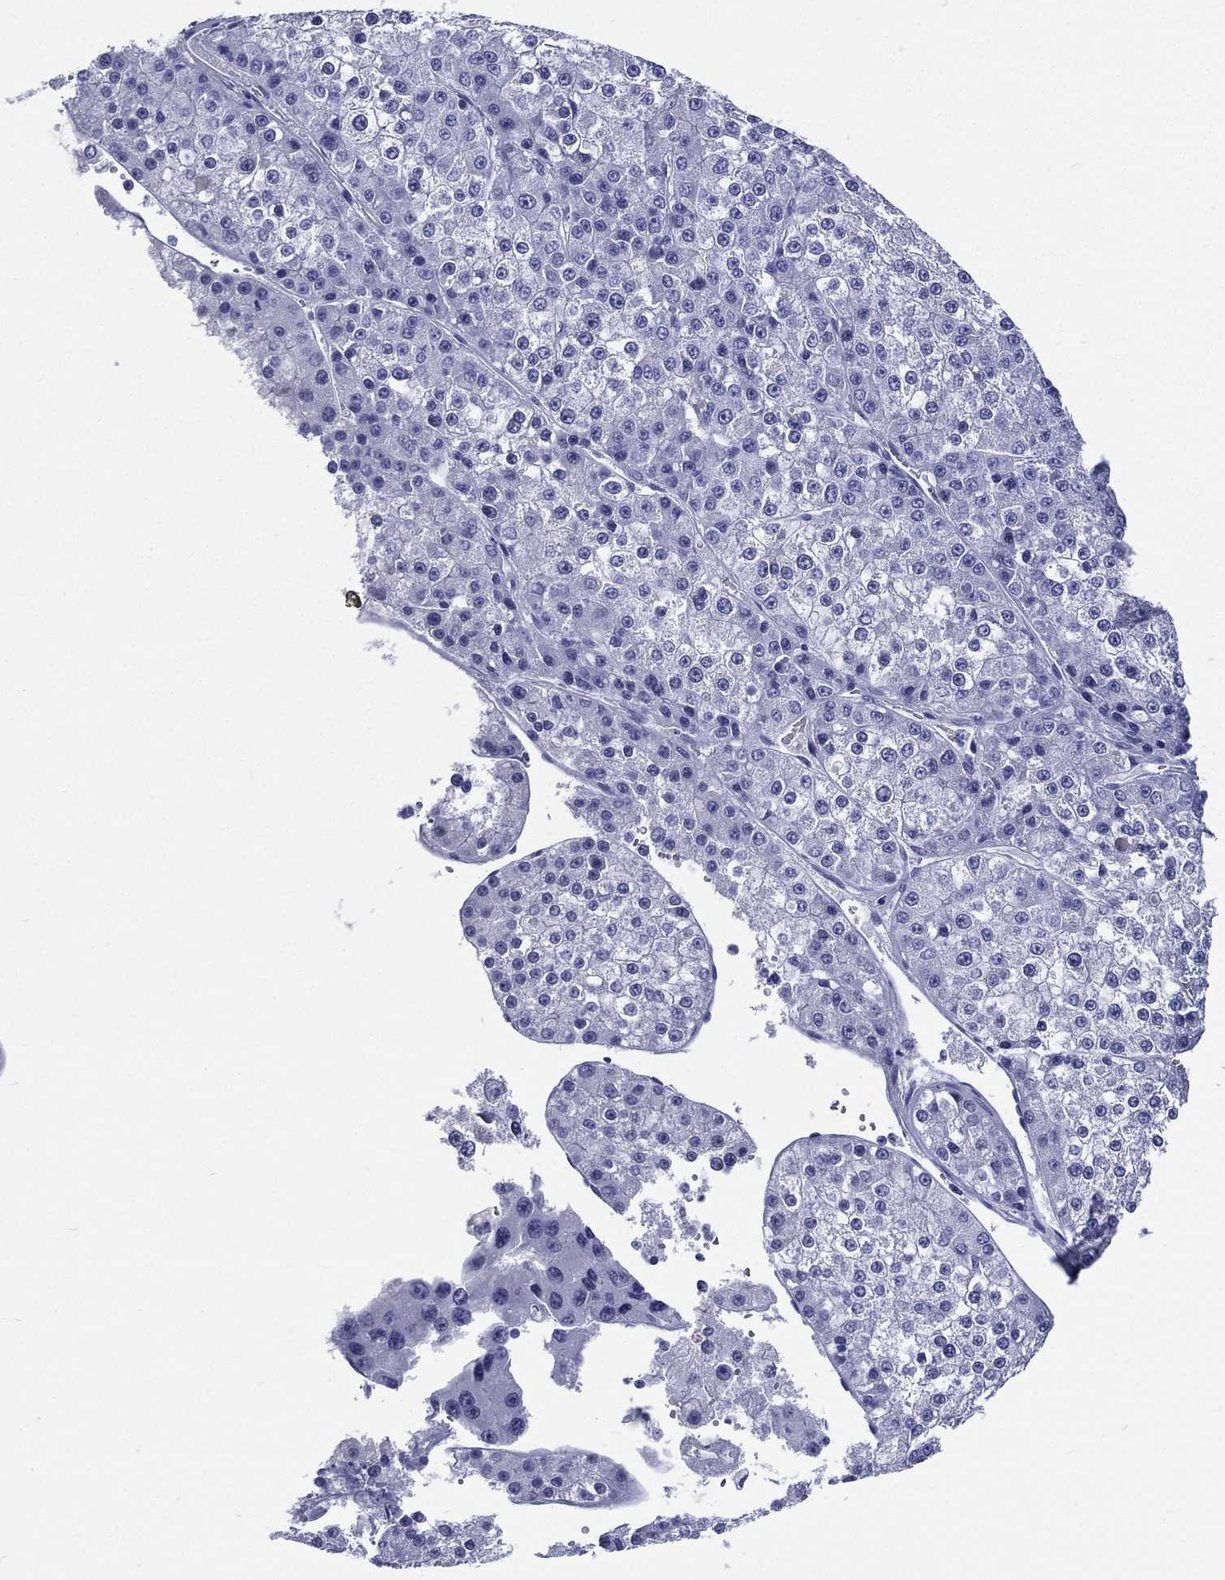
{"staining": {"intensity": "negative", "quantity": "none", "location": "none"}, "tissue": "liver cancer", "cell_type": "Tumor cells", "image_type": "cancer", "snomed": [{"axis": "morphology", "description": "Carcinoma, Hepatocellular, NOS"}, {"axis": "topography", "description": "Liver"}], "caption": "Tumor cells are negative for brown protein staining in liver cancer (hepatocellular carcinoma).", "gene": "RSPH4A", "patient": {"sex": "female", "age": 73}}